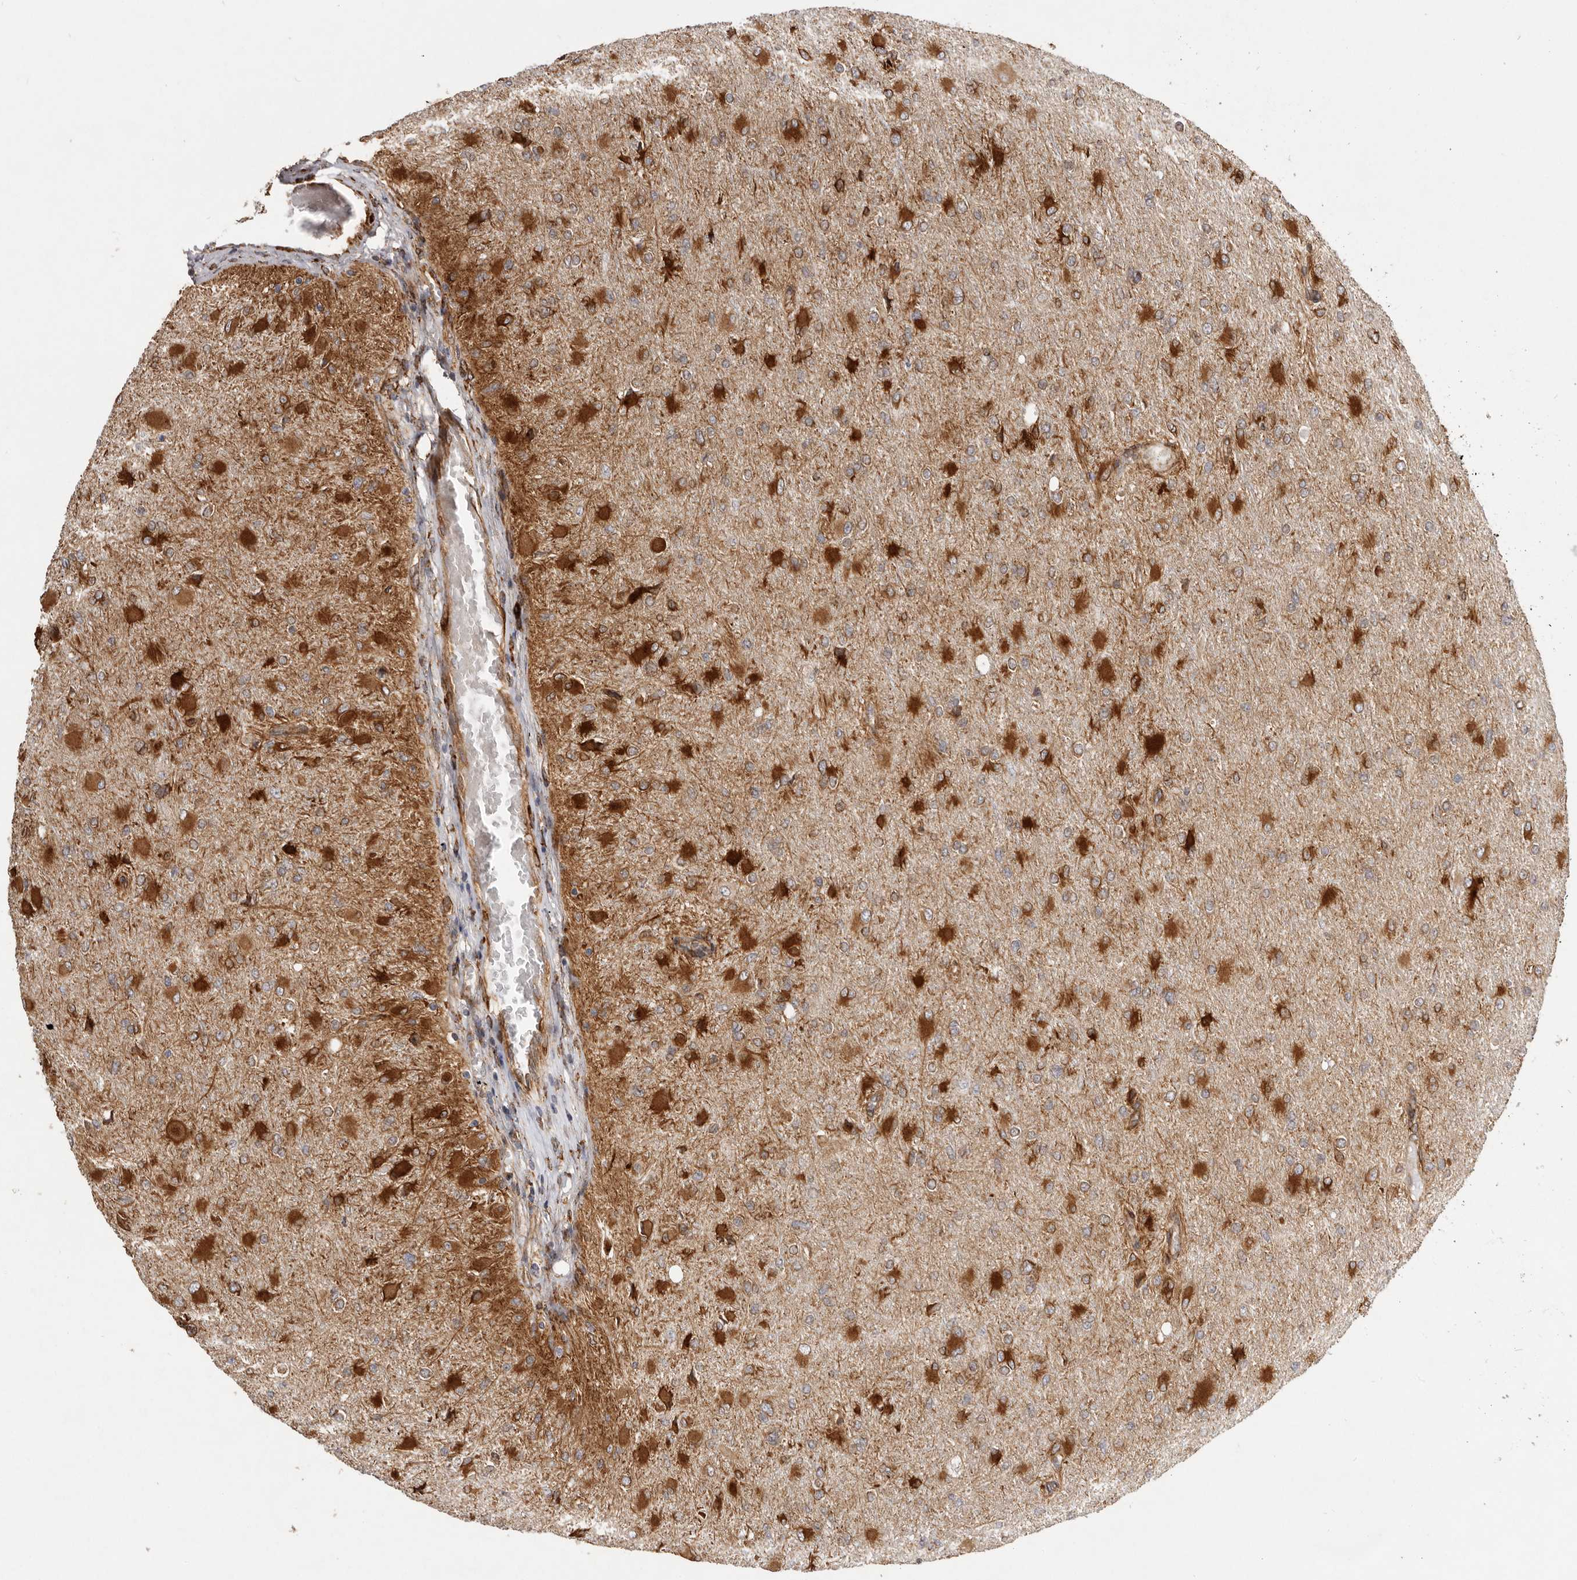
{"staining": {"intensity": "strong", "quantity": ">75%", "location": "cytoplasmic/membranous"}, "tissue": "glioma", "cell_type": "Tumor cells", "image_type": "cancer", "snomed": [{"axis": "morphology", "description": "Glioma, malignant, High grade"}, {"axis": "topography", "description": "Cerebral cortex"}], "caption": "Immunohistochemical staining of human high-grade glioma (malignant) demonstrates high levels of strong cytoplasmic/membranous expression in approximately >75% of tumor cells.", "gene": "WDTC1", "patient": {"sex": "female", "age": 36}}